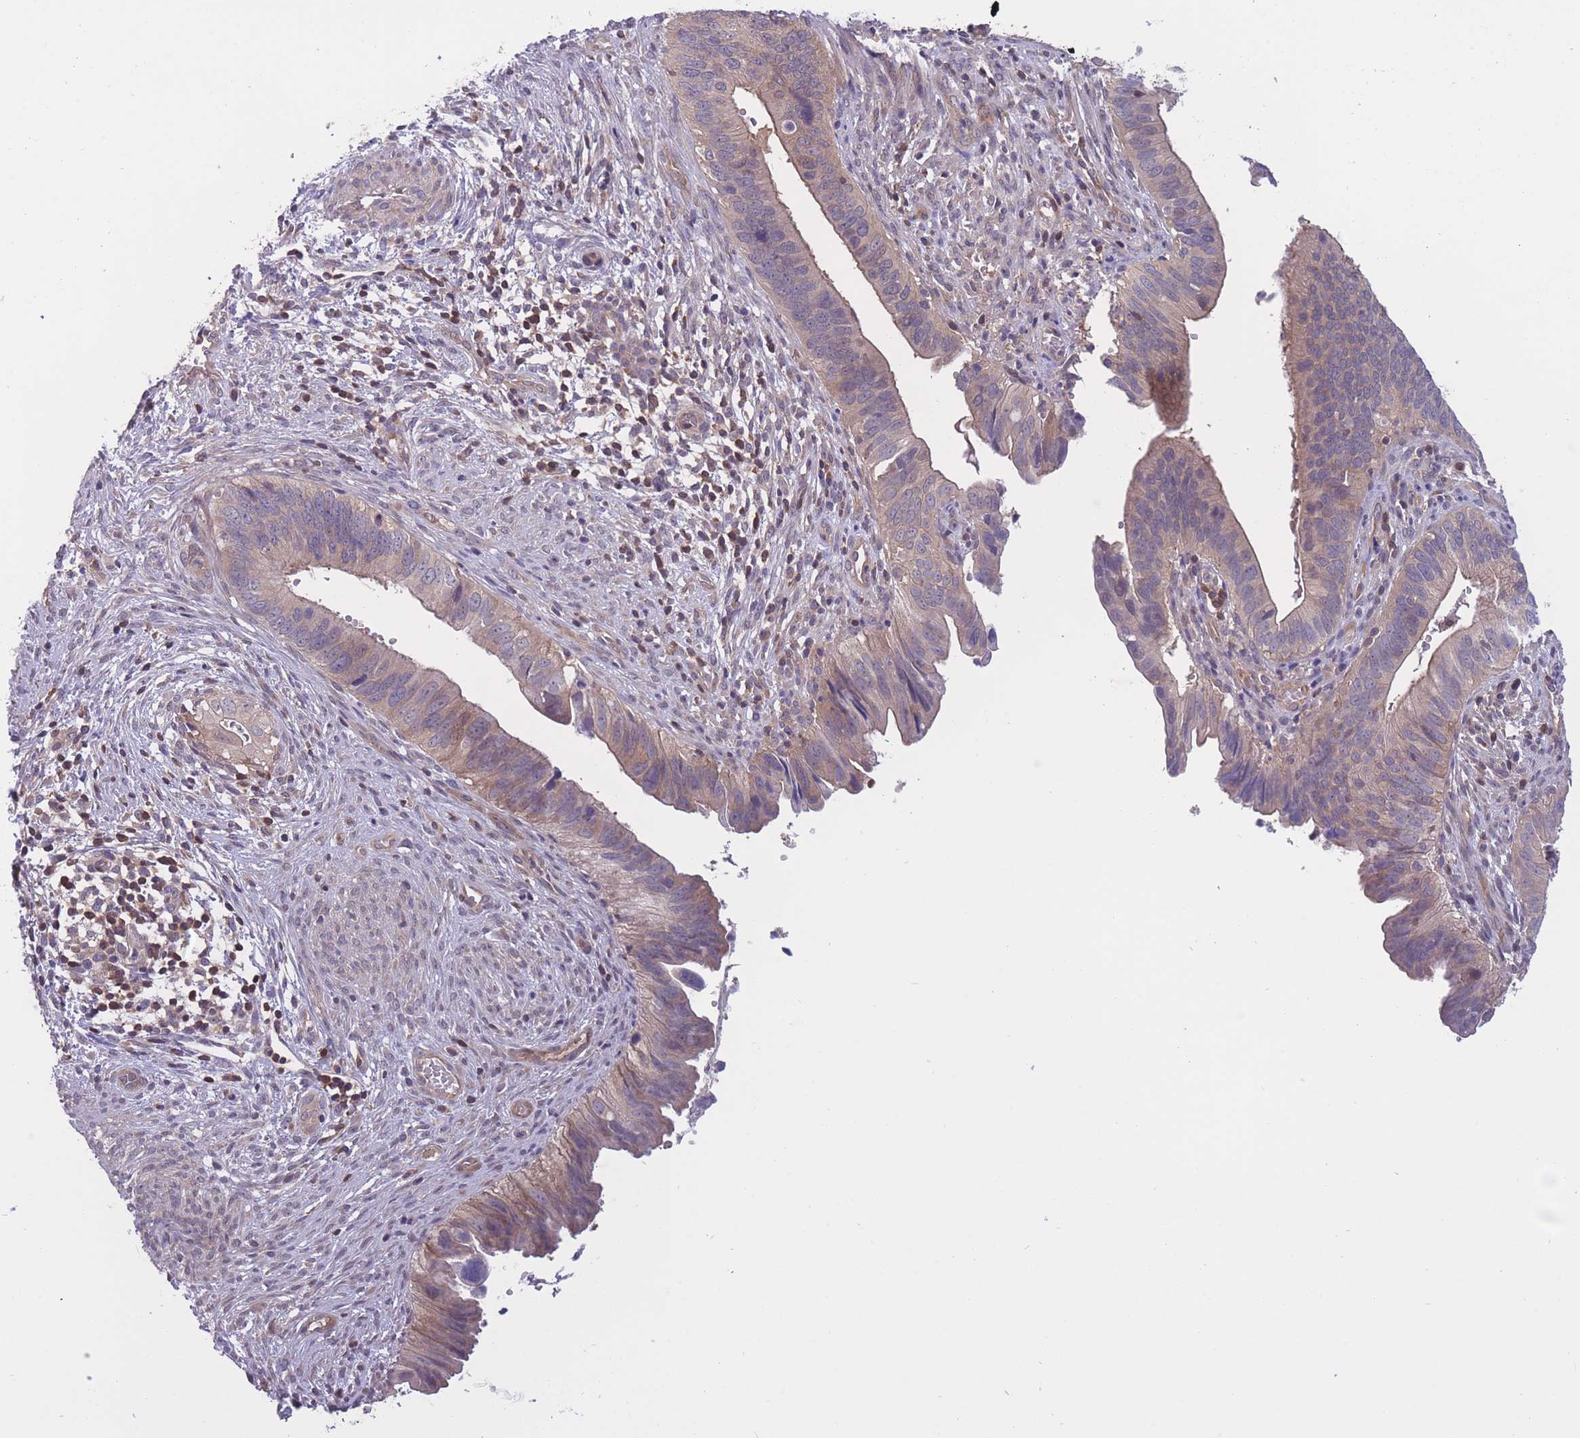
{"staining": {"intensity": "weak", "quantity": ">75%", "location": "cytoplasmic/membranous"}, "tissue": "cervical cancer", "cell_type": "Tumor cells", "image_type": "cancer", "snomed": [{"axis": "morphology", "description": "Adenocarcinoma, NOS"}, {"axis": "topography", "description": "Cervix"}], "caption": "Tumor cells reveal low levels of weak cytoplasmic/membranous expression in approximately >75% of cells in human adenocarcinoma (cervical).", "gene": "UBE2N", "patient": {"sex": "female", "age": 42}}